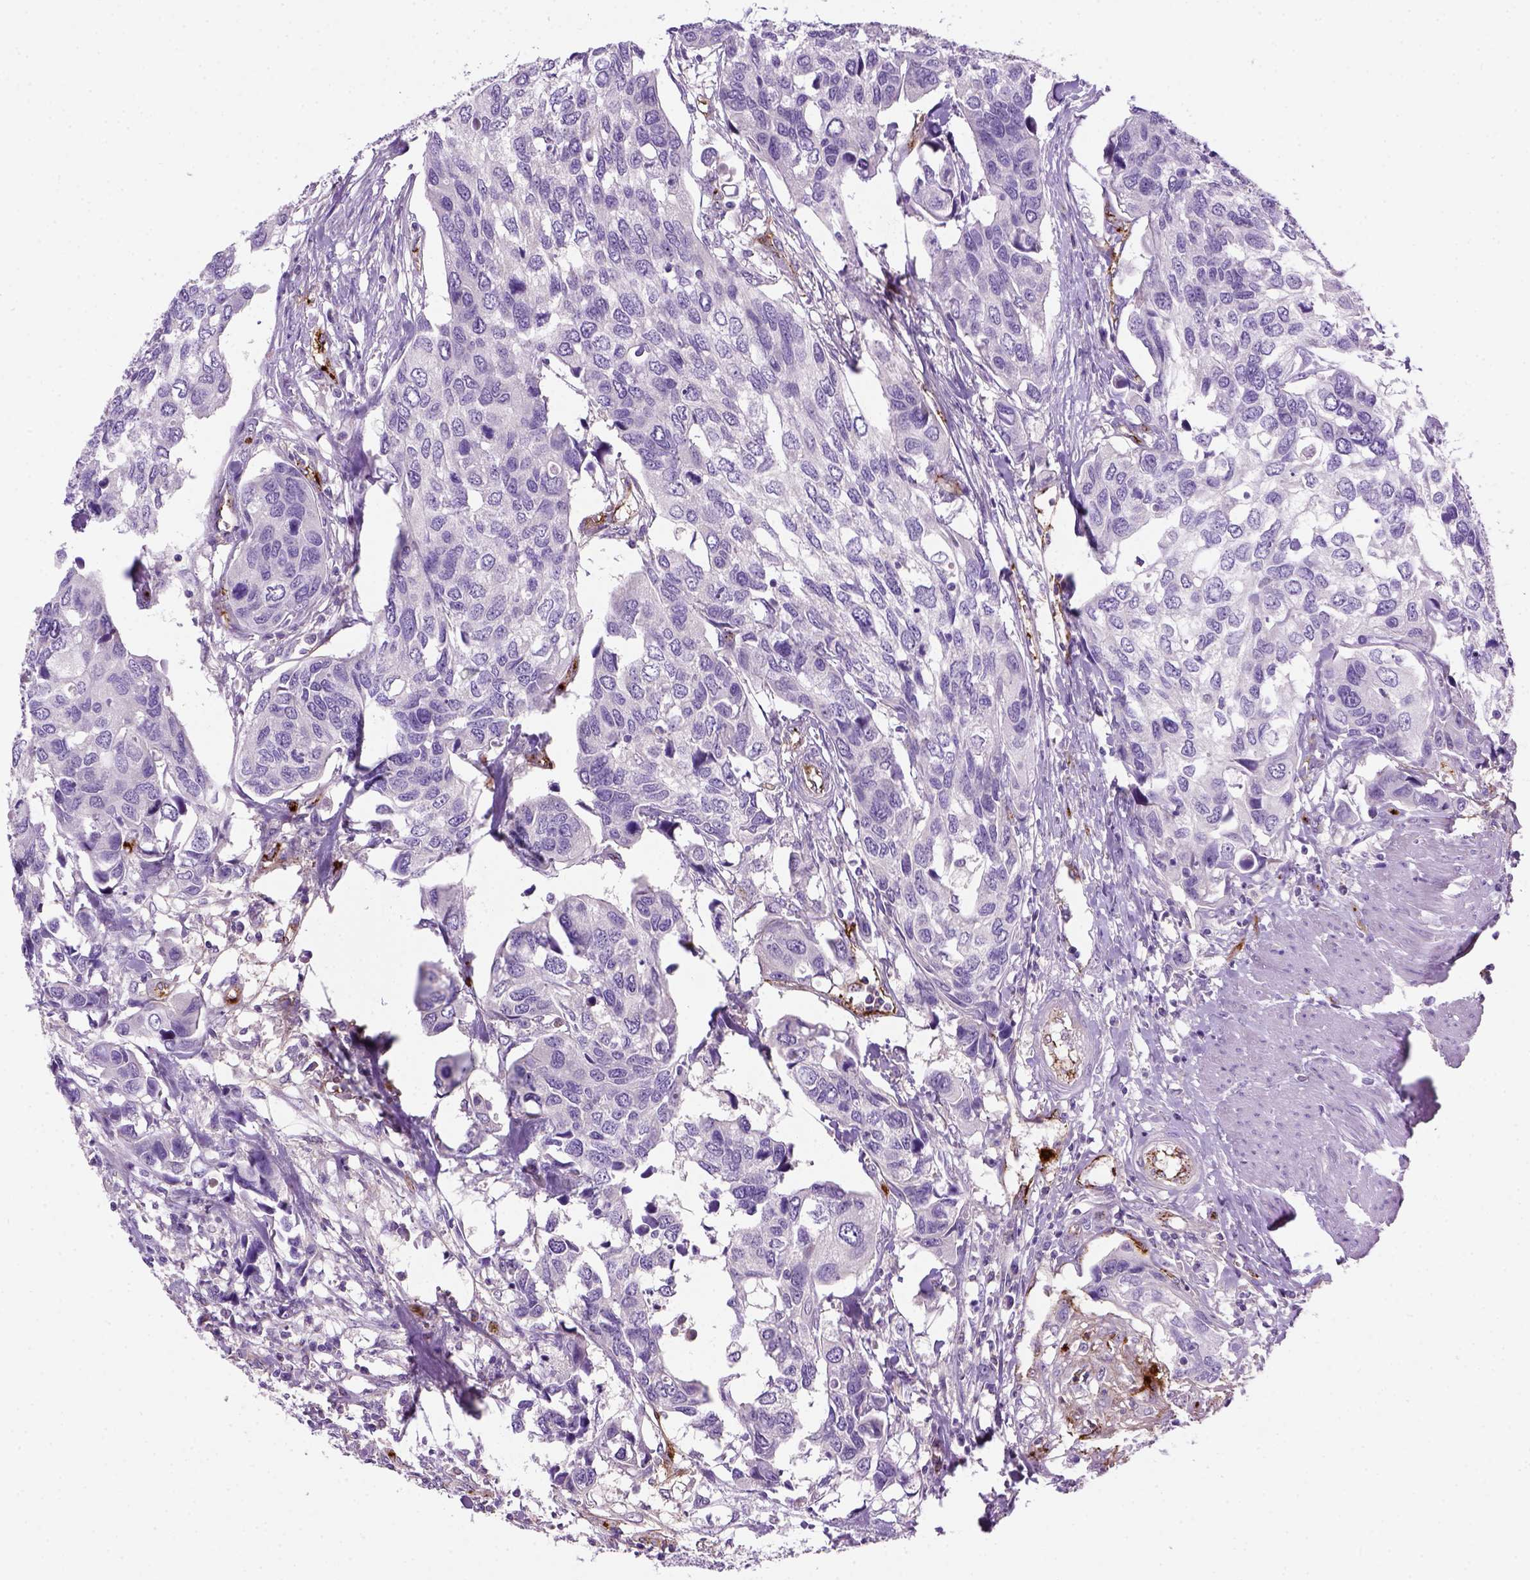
{"staining": {"intensity": "negative", "quantity": "none", "location": "none"}, "tissue": "urothelial cancer", "cell_type": "Tumor cells", "image_type": "cancer", "snomed": [{"axis": "morphology", "description": "Urothelial carcinoma, High grade"}, {"axis": "topography", "description": "Urinary bladder"}], "caption": "There is no significant staining in tumor cells of urothelial cancer. The staining is performed using DAB brown chromogen with nuclei counter-stained in using hematoxylin.", "gene": "VWF", "patient": {"sex": "male", "age": 60}}